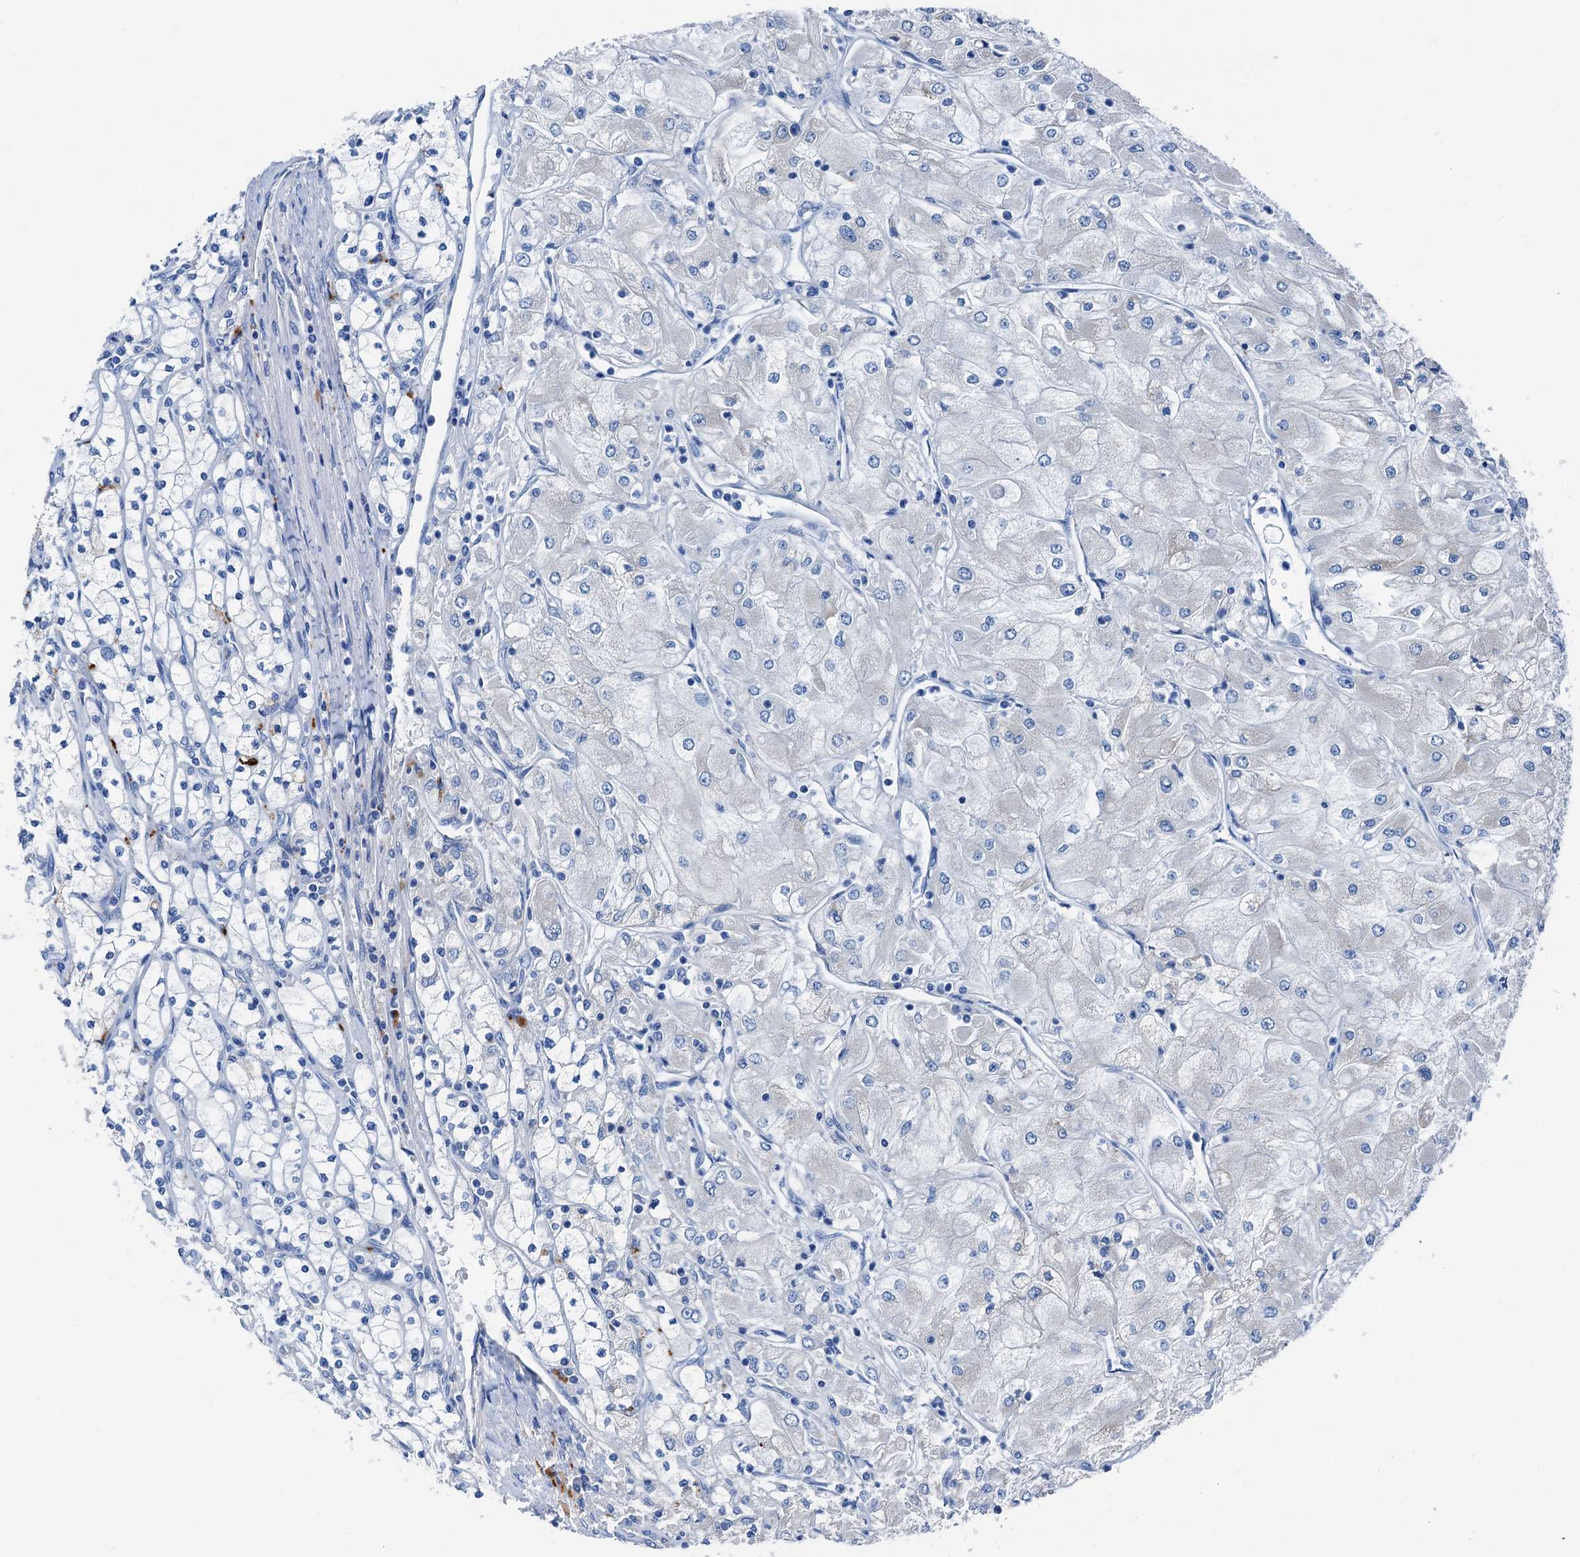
{"staining": {"intensity": "negative", "quantity": "none", "location": "none"}, "tissue": "renal cancer", "cell_type": "Tumor cells", "image_type": "cancer", "snomed": [{"axis": "morphology", "description": "Adenocarcinoma, NOS"}, {"axis": "topography", "description": "Kidney"}], "caption": "There is no significant expression in tumor cells of adenocarcinoma (renal).", "gene": "C1QTNF4", "patient": {"sex": "male", "age": 80}}